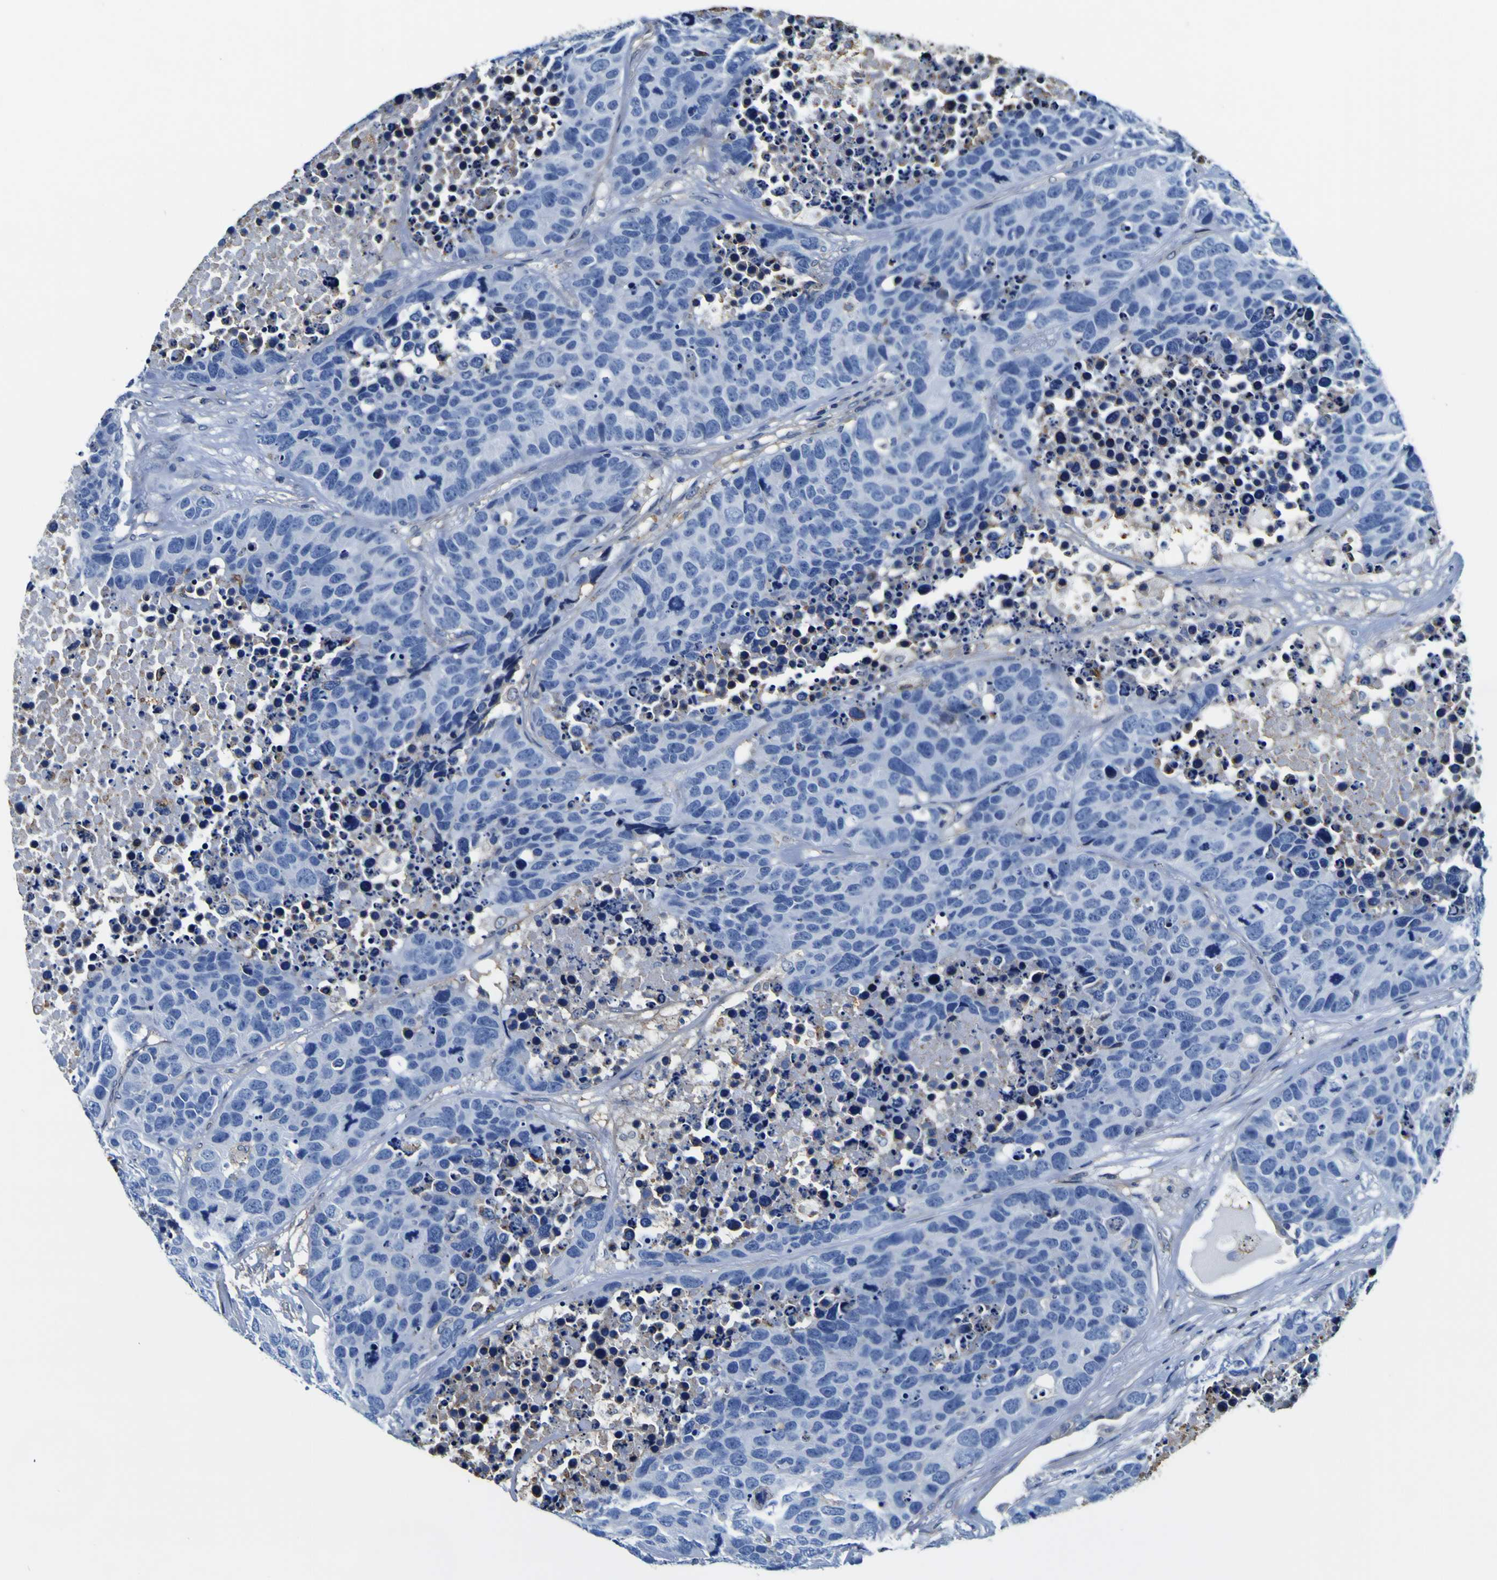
{"staining": {"intensity": "negative", "quantity": "none", "location": "none"}, "tissue": "carcinoid", "cell_type": "Tumor cells", "image_type": "cancer", "snomed": [{"axis": "morphology", "description": "Carcinoid, malignant, NOS"}, {"axis": "topography", "description": "Lung"}], "caption": "The photomicrograph displays no staining of tumor cells in carcinoid (malignant).", "gene": "PXDN", "patient": {"sex": "male", "age": 60}}